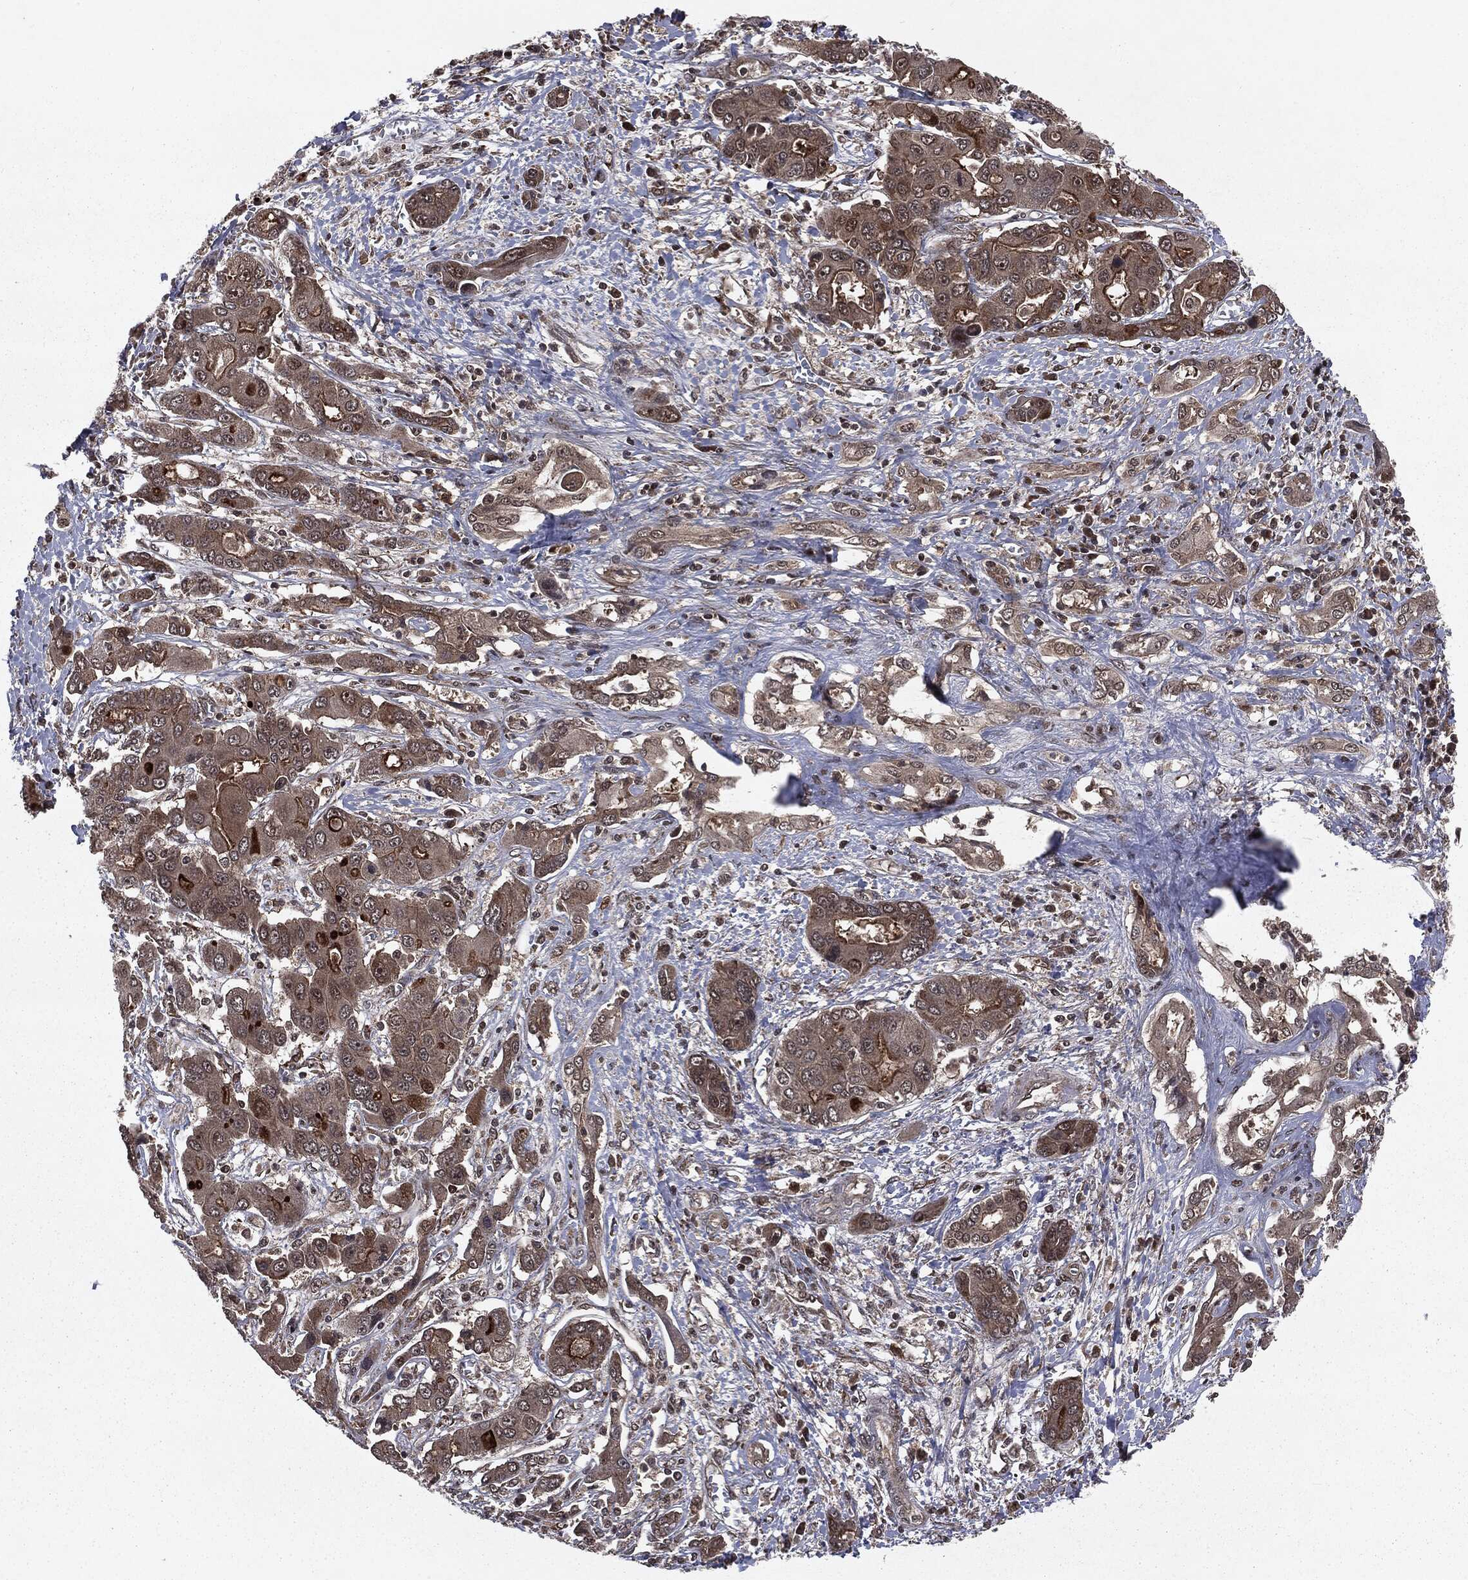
{"staining": {"intensity": "moderate", "quantity": "25%-75%", "location": "cytoplasmic/membranous"}, "tissue": "liver cancer", "cell_type": "Tumor cells", "image_type": "cancer", "snomed": [{"axis": "morphology", "description": "Cholangiocarcinoma"}, {"axis": "topography", "description": "Liver"}], "caption": "An image of cholangiocarcinoma (liver) stained for a protein exhibits moderate cytoplasmic/membranous brown staining in tumor cells.", "gene": "STAU2", "patient": {"sex": "male", "age": 67}}